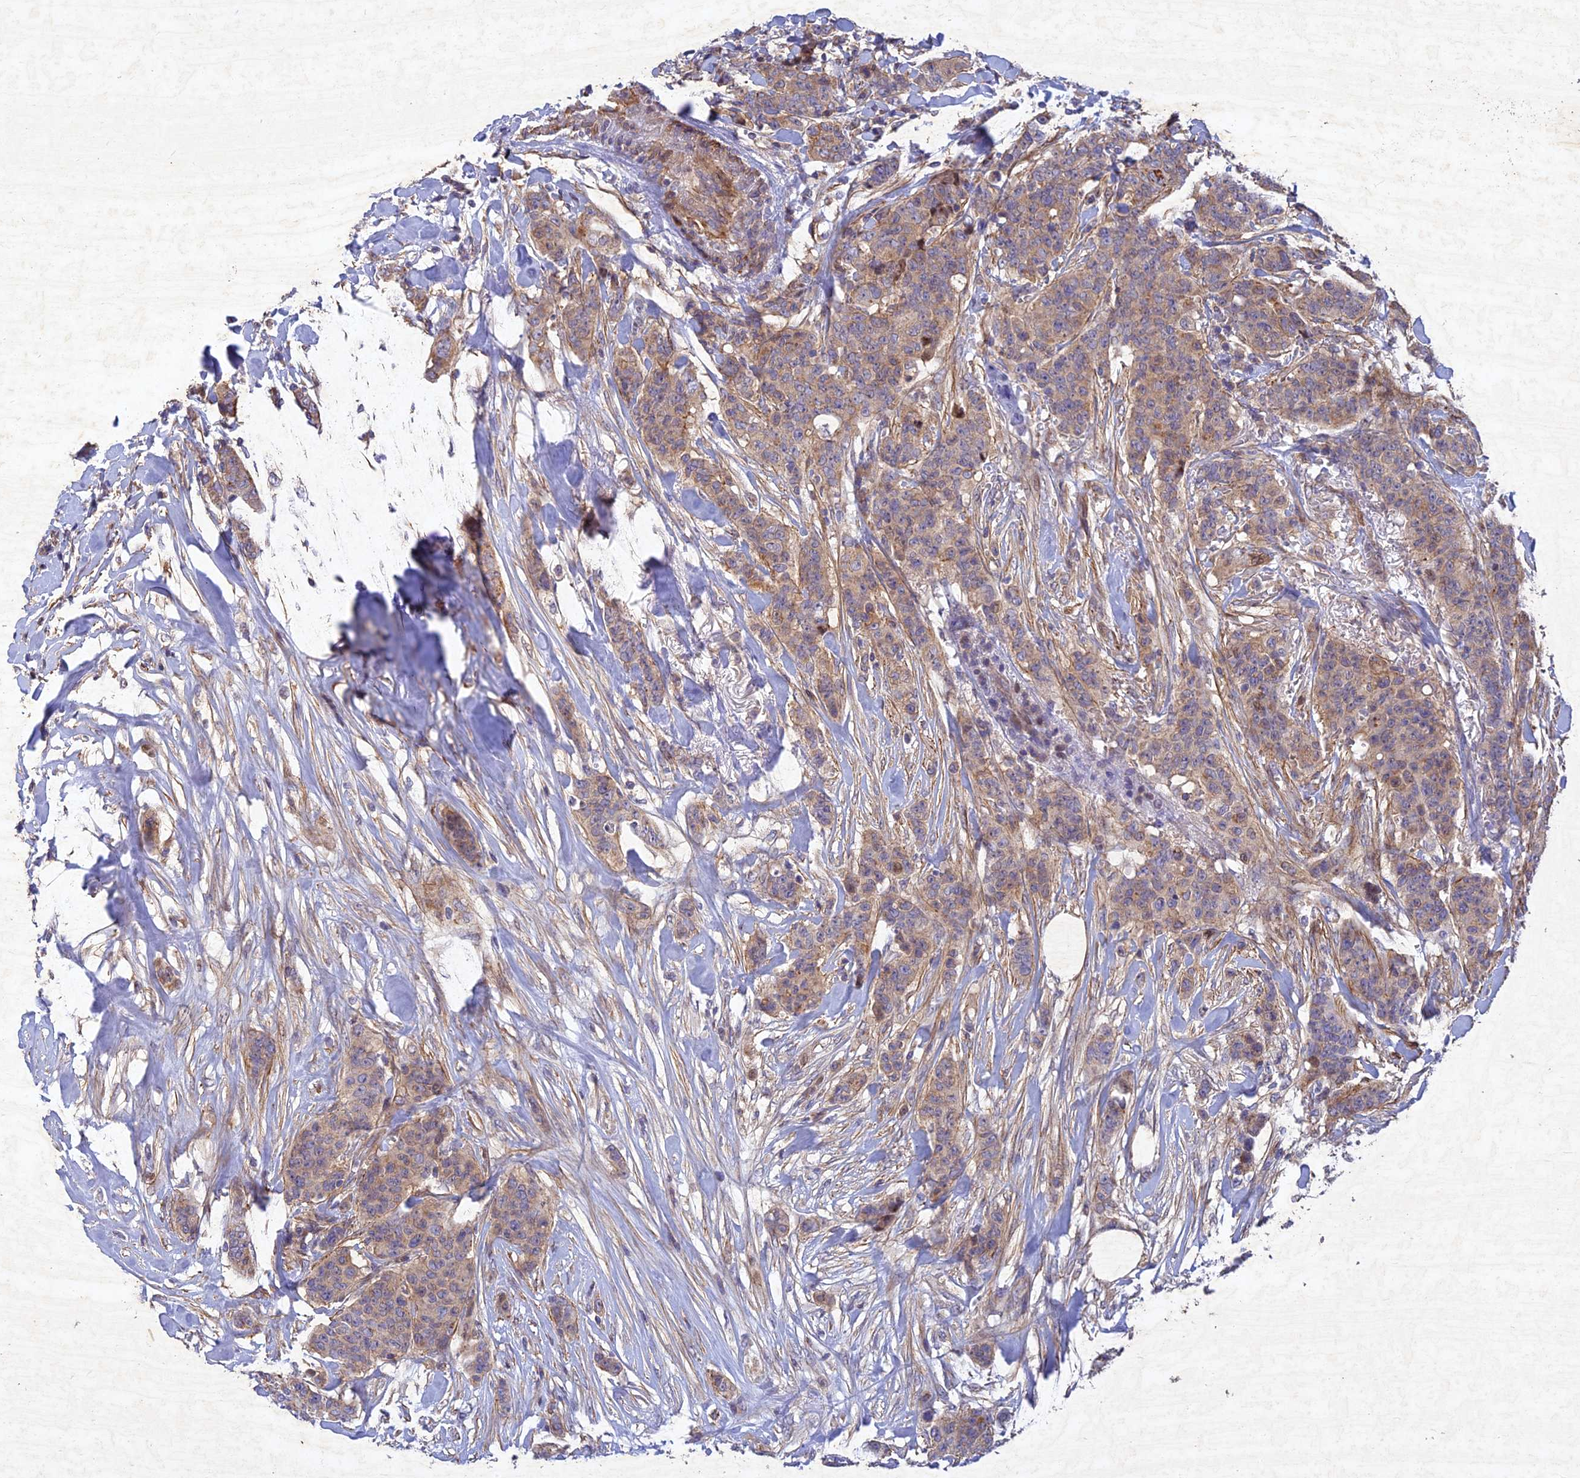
{"staining": {"intensity": "weak", "quantity": "25%-75%", "location": "cytoplasmic/membranous"}, "tissue": "breast cancer", "cell_type": "Tumor cells", "image_type": "cancer", "snomed": [{"axis": "morphology", "description": "Duct carcinoma"}, {"axis": "topography", "description": "Breast"}], "caption": "About 25%-75% of tumor cells in human breast invasive ductal carcinoma show weak cytoplasmic/membranous protein positivity as visualized by brown immunohistochemical staining.", "gene": "RELCH", "patient": {"sex": "female", "age": 40}}